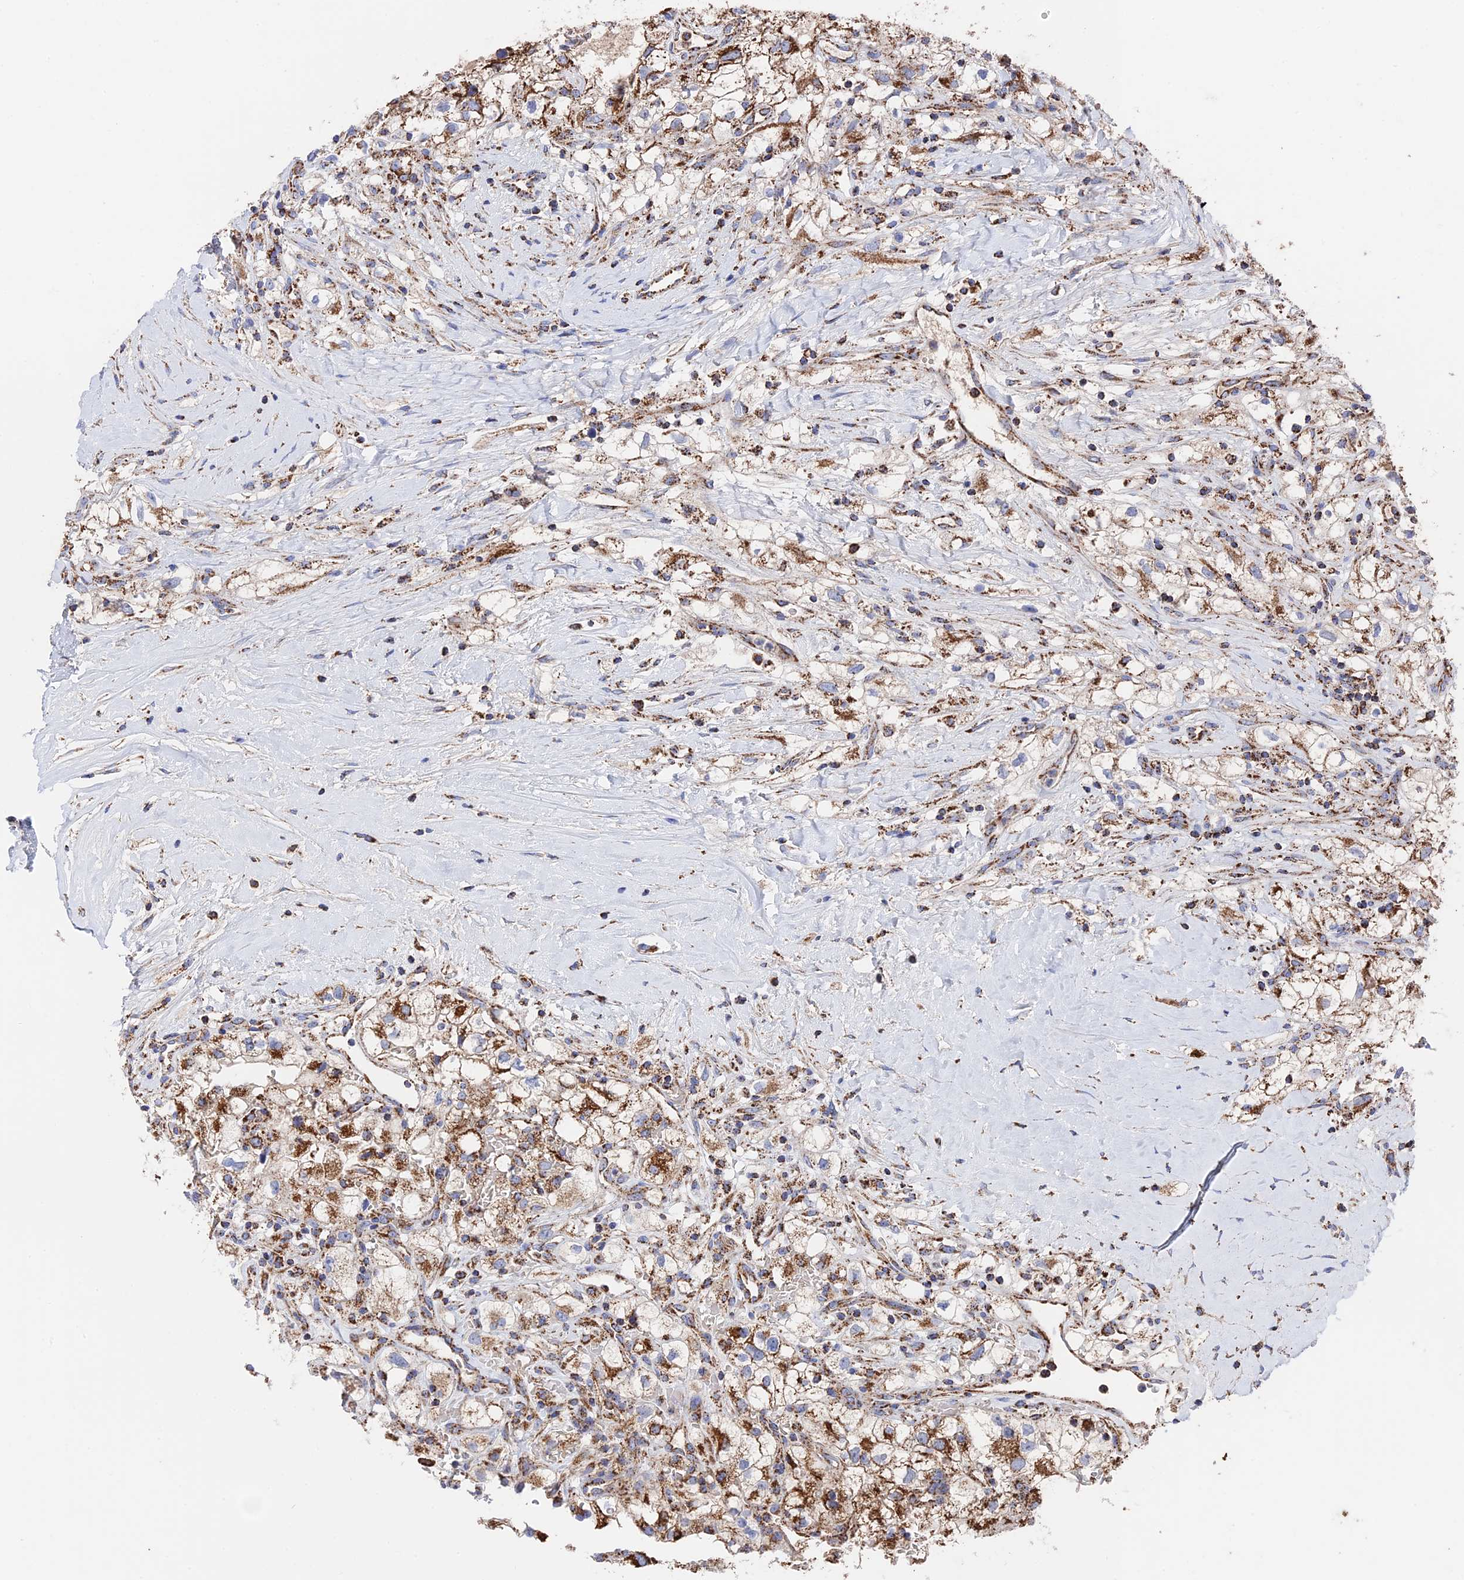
{"staining": {"intensity": "strong", "quantity": "25%-75%", "location": "cytoplasmic/membranous"}, "tissue": "renal cancer", "cell_type": "Tumor cells", "image_type": "cancer", "snomed": [{"axis": "morphology", "description": "Adenocarcinoma, NOS"}, {"axis": "topography", "description": "Kidney"}], "caption": "Immunohistochemistry histopathology image of human renal cancer (adenocarcinoma) stained for a protein (brown), which exhibits high levels of strong cytoplasmic/membranous positivity in approximately 25%-75% of tumor cells.", "gene": "HAUS8", "patient": {"sex": "male", "age": 59}}